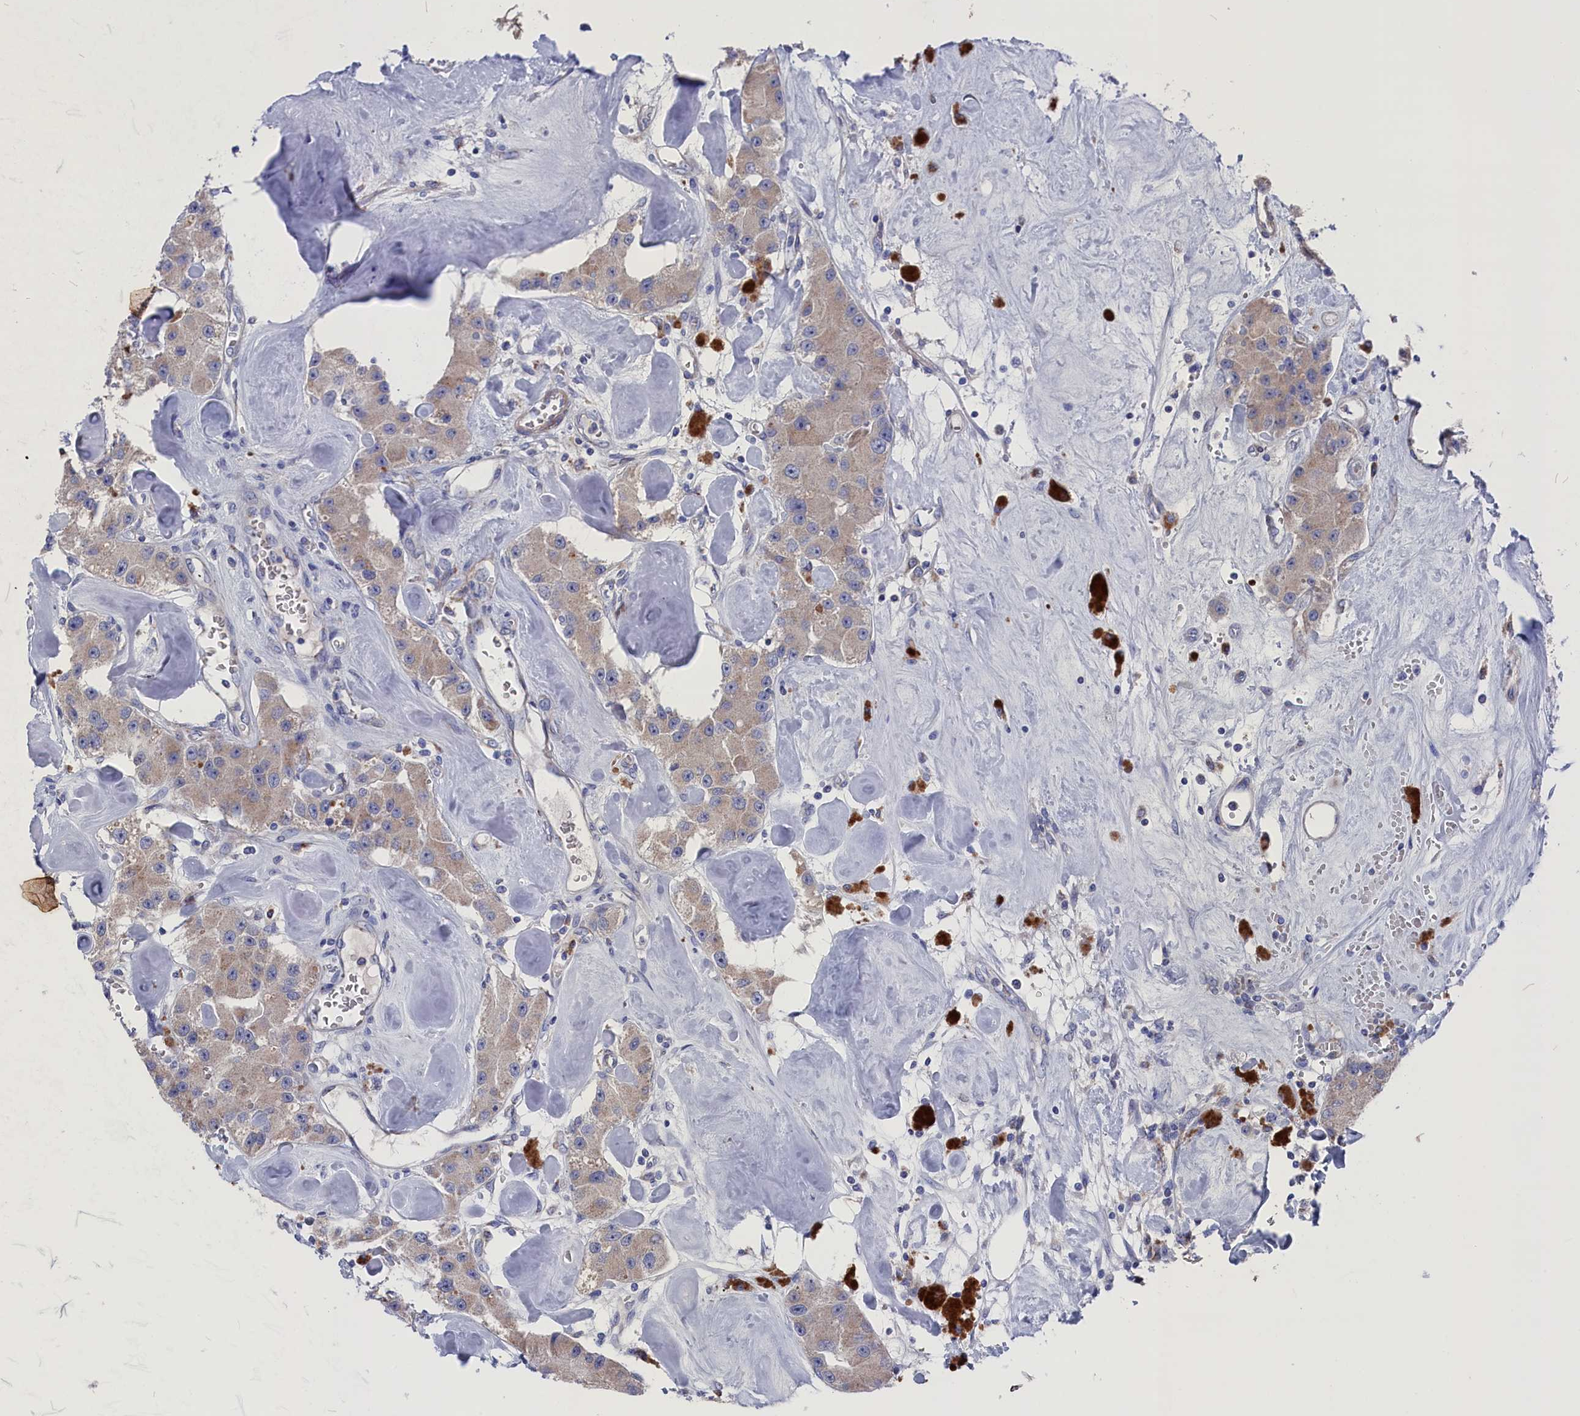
{"staining": {"intensity": "moderate", "quantity": ">75%", "location": "cytoplasmic/membranous"}, "tissue": "carcinoid", "cell_type": "Tumor cells", "image_type": "cancer", "snomed": [{"axis": "morphology", "description": "Carcinoid, malignant, NOS"}, {"axis": "topography", "description": "Pancreas"}], "caption": "Malignant carcinoid tissue reveals moderate cytoplasmic/membranous positivity in about >75% of tumor cells, visualized by immunohistochemistry.", "gene": "GPR108", "patient": {"sex": "male", "age": 41}}